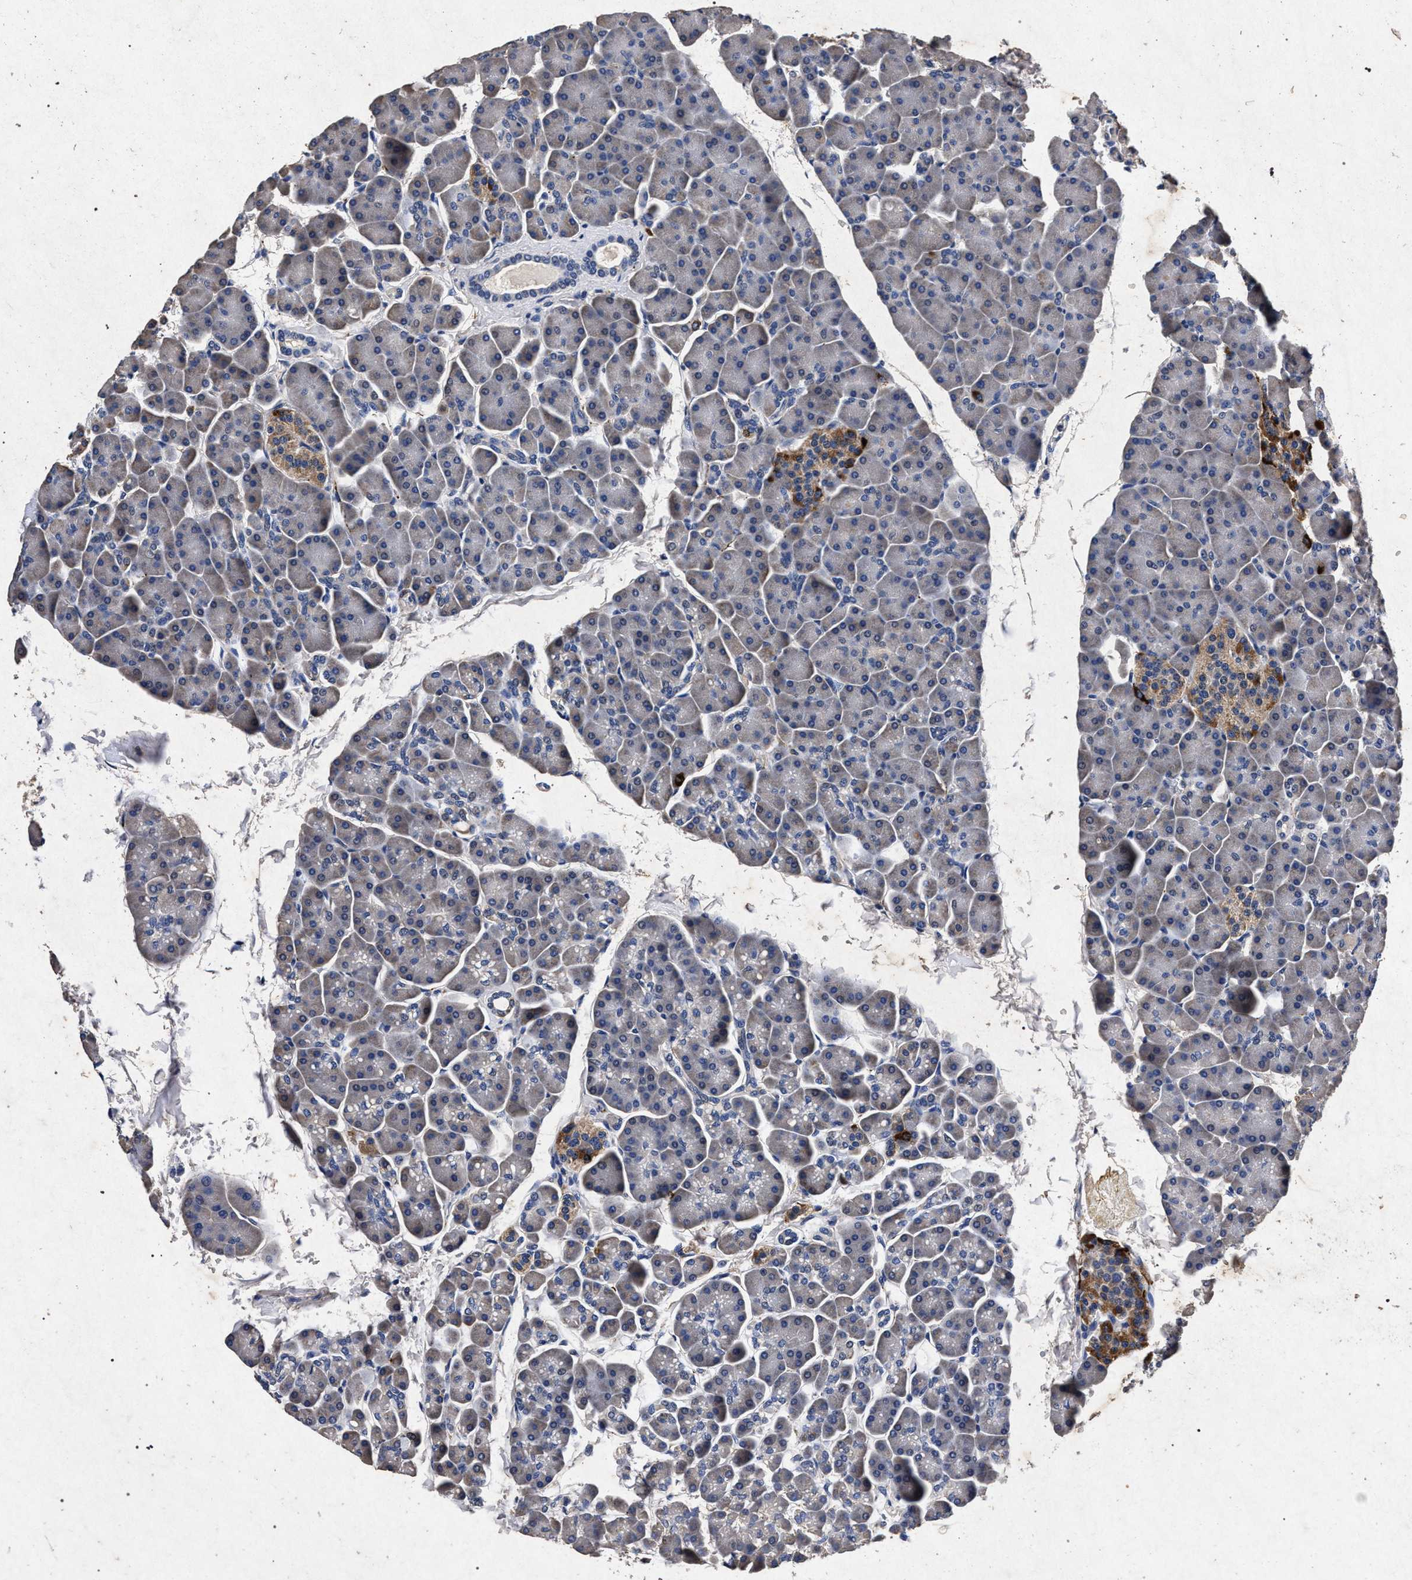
{"staining": {"intensity": "weak", "quantity": "<25%", "location": "cytoplasmic/membranous"}, "tissue": "pancreas", "cell_type": "Exocrine glandular cells", "image_type": "normal", "snomed": [{"axis": "morphology", "description": "Normal tissue, NOS"}, {"axis": "topography", "description": "Pancreas"}], "caption": "This is an IHC histopathology image of unremarkable human pancreas. There is no expression in exocrine glandular cells.", "gene": "ATP1A2", "patient": {"sex": "male", "age": 35}}